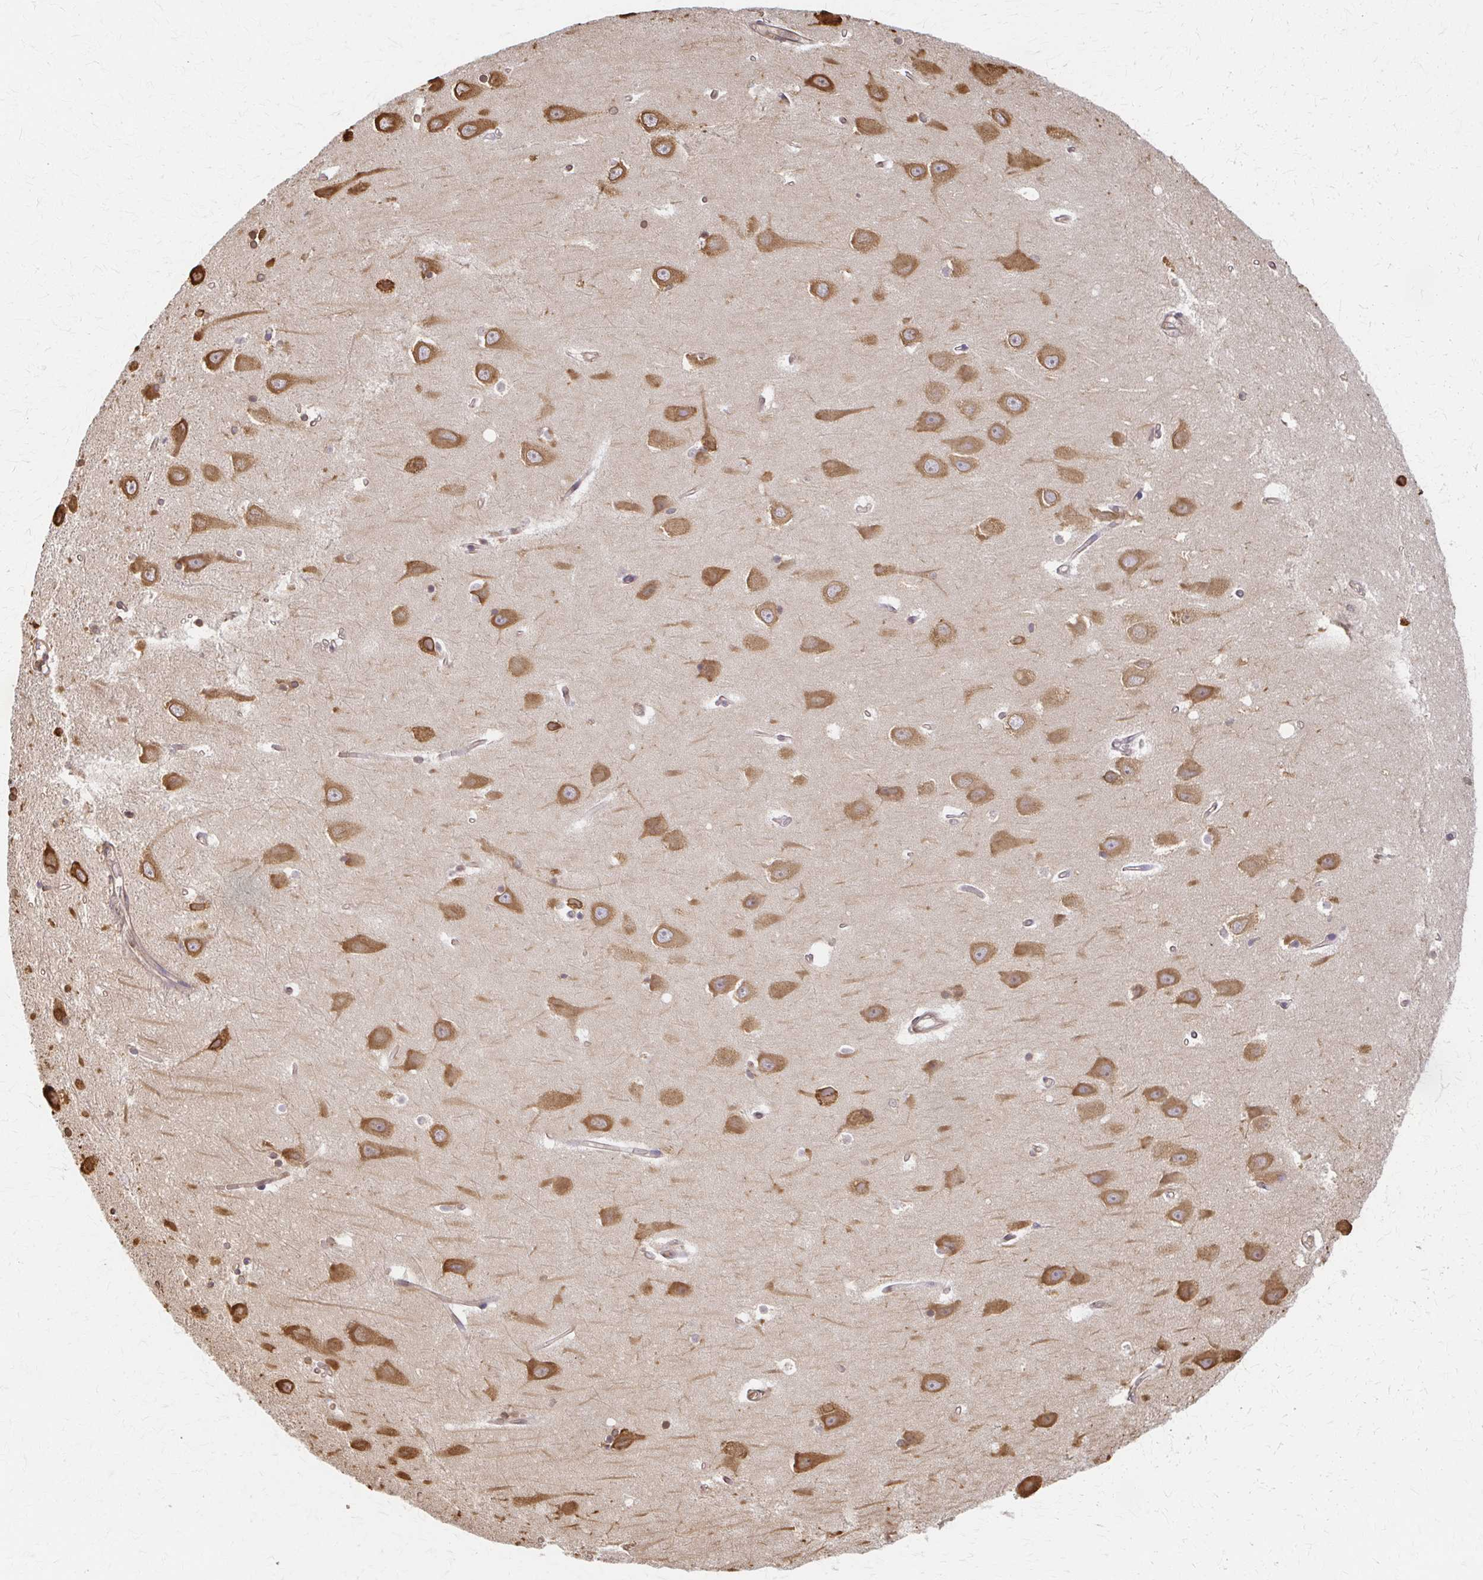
{"staining": {"intensity": "moderate", "quantity": "25%-75%", "location": "cytoplasmic/membranous"}, "tissue": "hippocampus", "cell_type": "Glial cells", "image_type": "normal", "snomed": [{"axis": "morphology", "description": "Normal tissue, NOS"}, {"axis": "topography", "description": "Hippocampus"}], "caption": "Normal hippocampus exhibits moderate cytoplasmic/membranous positivity in about 25%-75% of glial cells.", "gene": "ARHGAP35", "patient": {"sex": "male", "age": 63}}